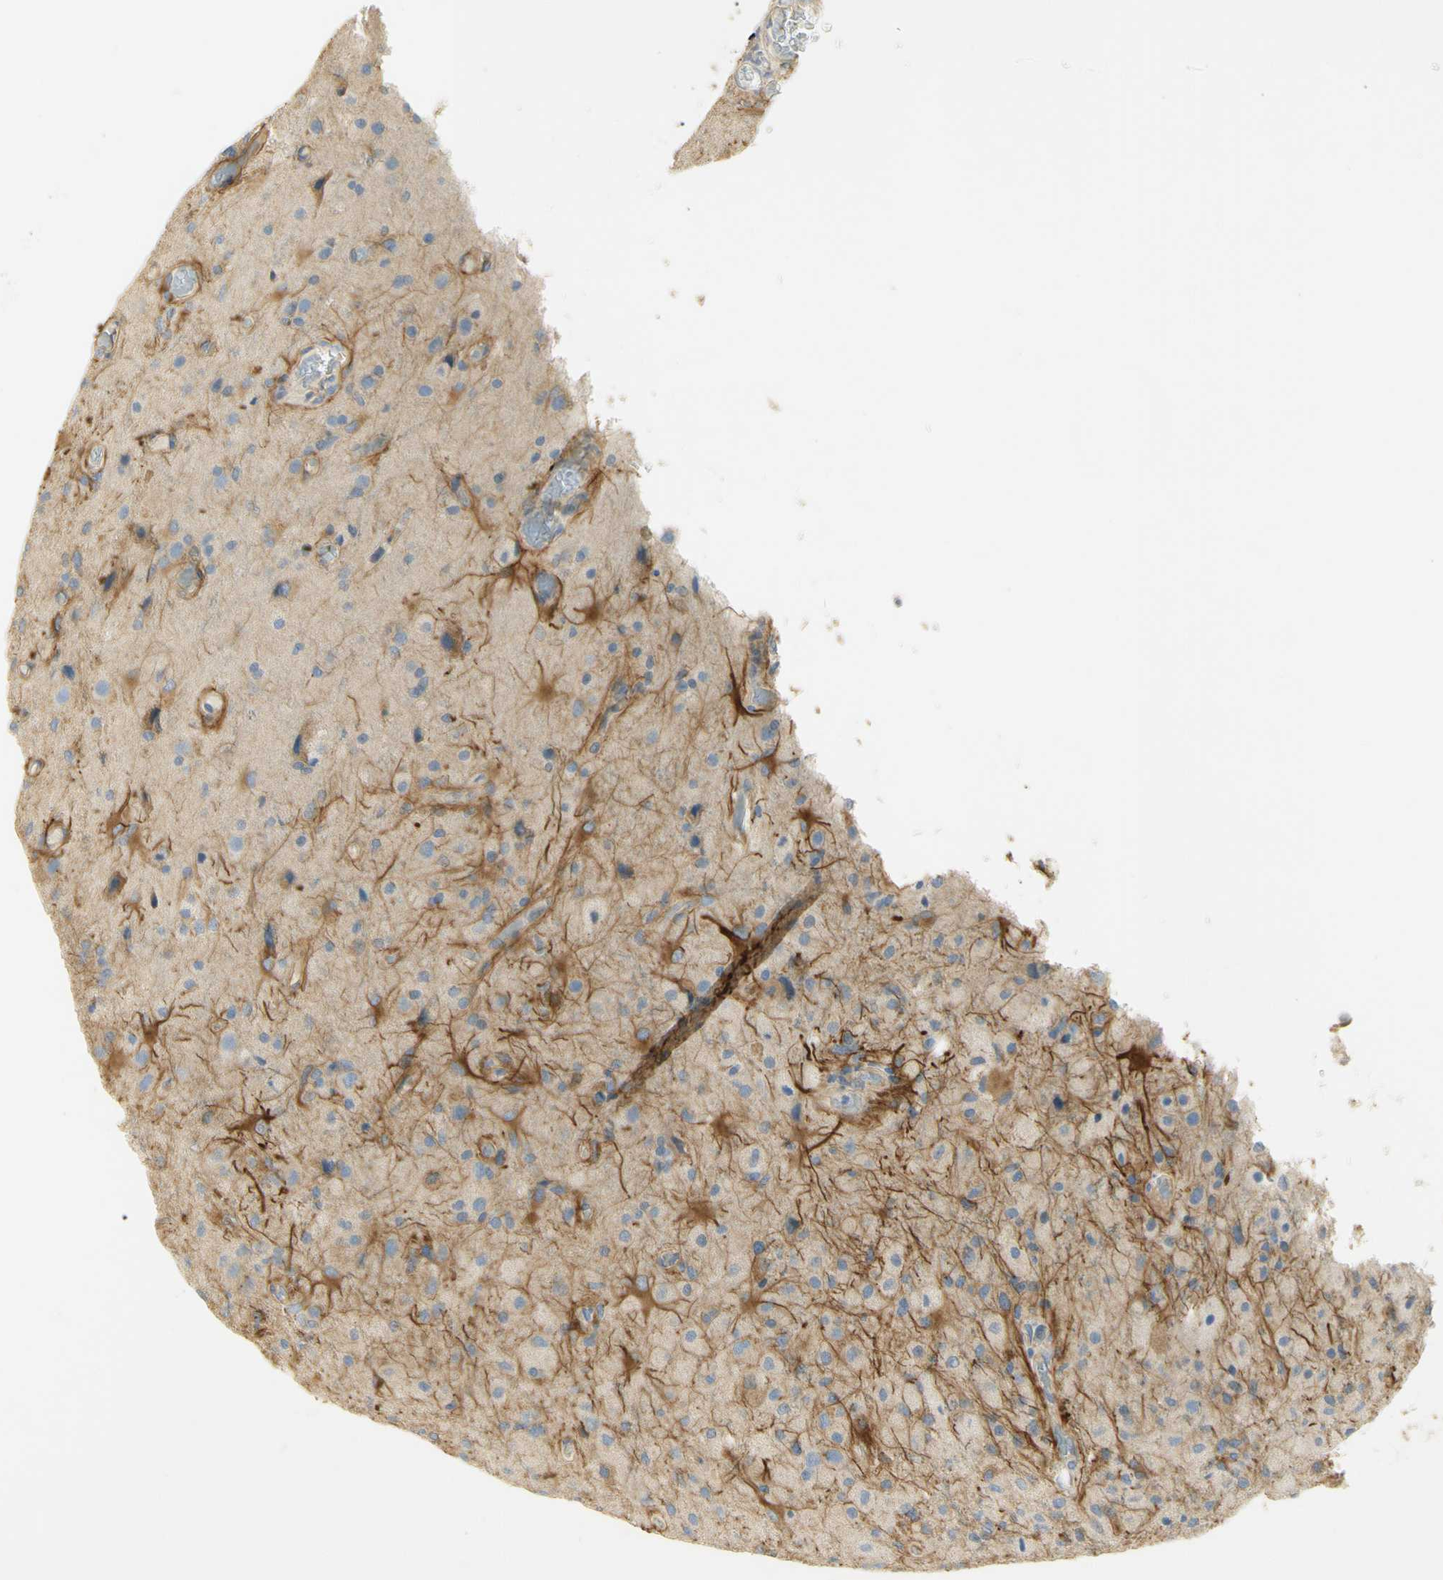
{"staining": {"intensity": "moderate", "quantity": "<25%", "location": "cytoplasmic/membranous"}, "tissue": "glioma", "cell_type": "Tumor cells", "image_type": "cancer", "snomed": [{"axis": "morphology", "description": "Normal tissue, NOS"}, {"axis": "morphology", "description": "Glioma, malignant, High grade"}, {"axis": "topography", "description": "Cerebral cortex"}], "caption": "Human malignant glioma (high-grade) stained for a protein (brown) demonstrates moderate cytoplasmic/membranous positive positivity in about <25% of tumor cells.", "gene": "KIF11", "patient": {"sex": "male", "age": 77}}